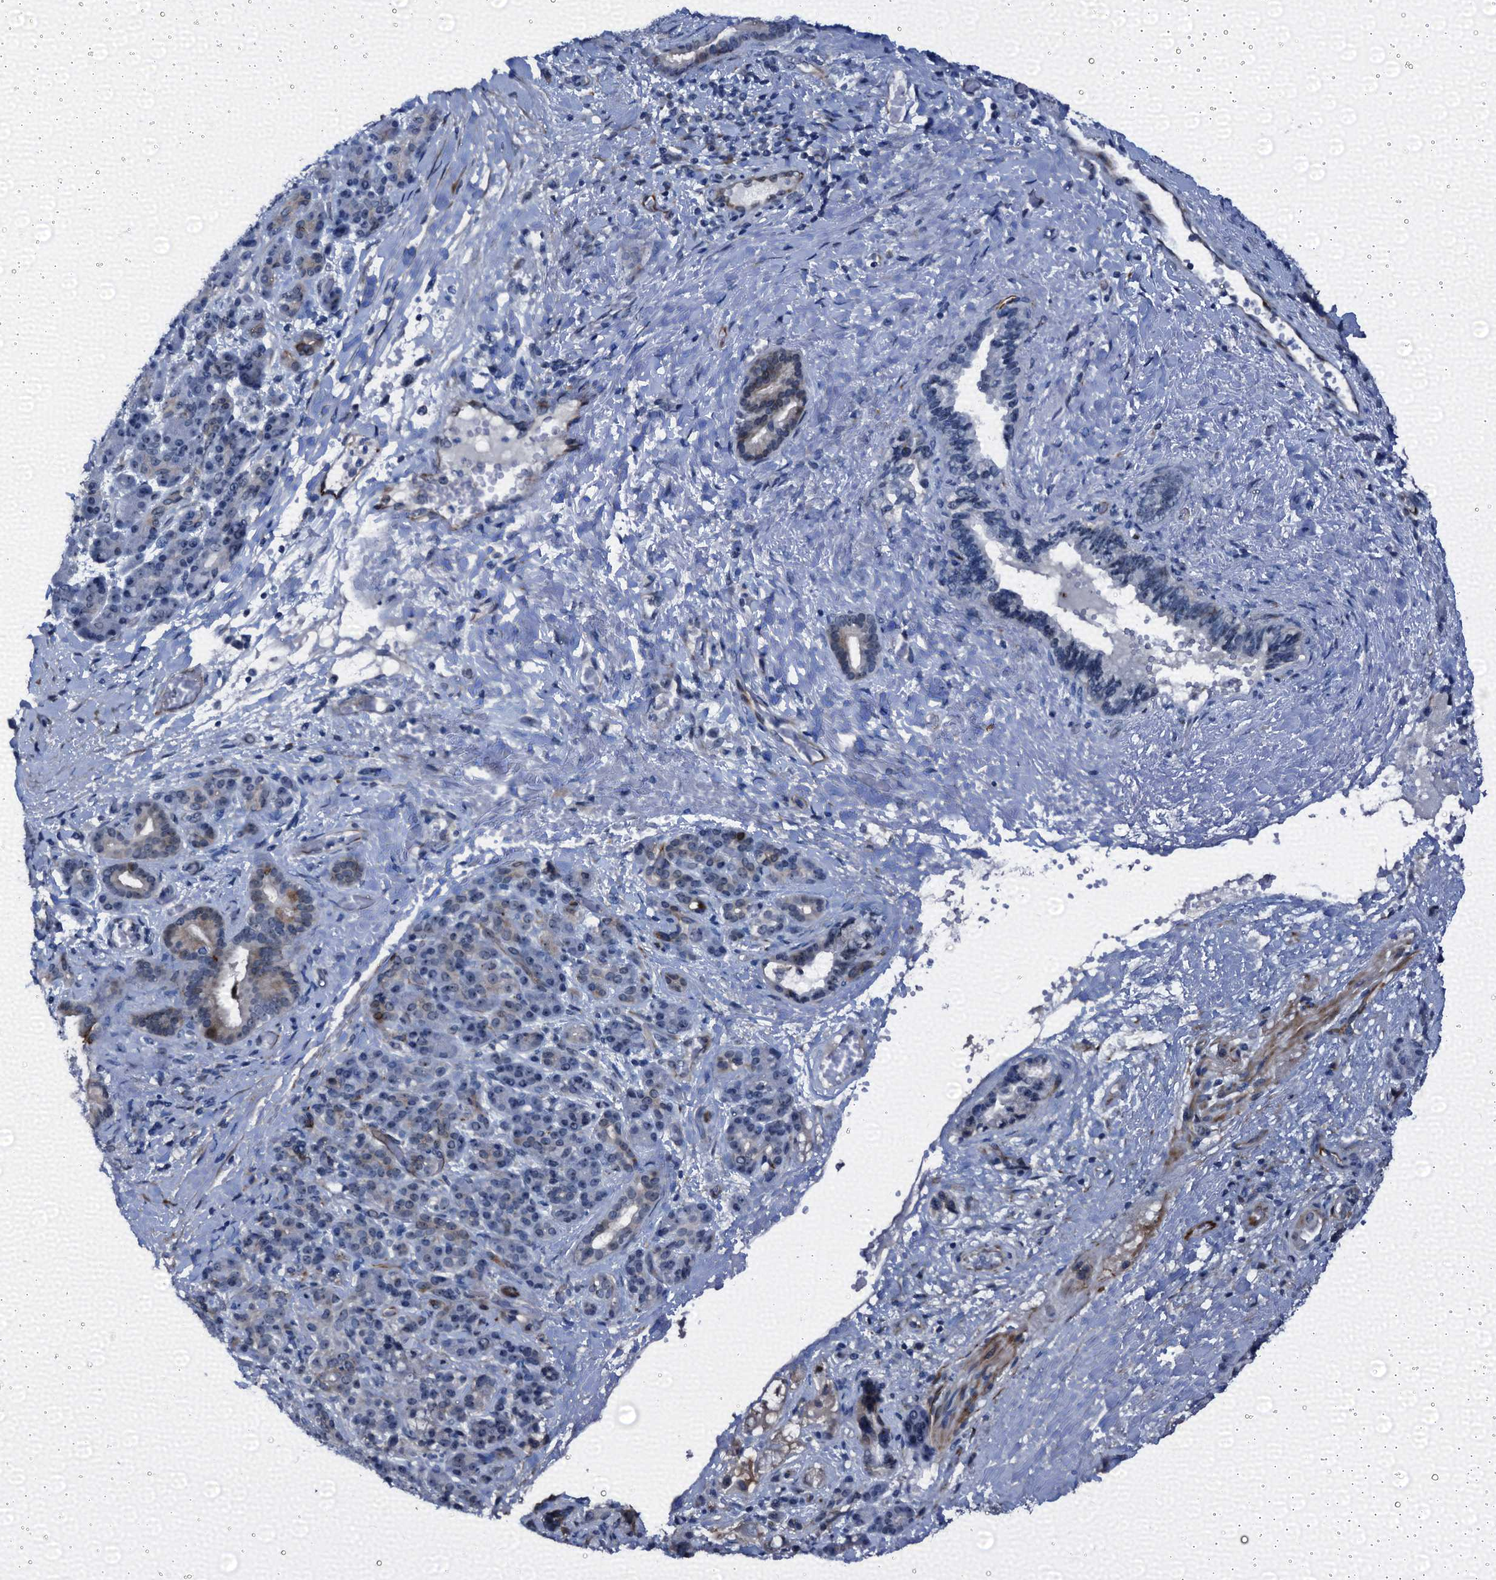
{"staining": {"intensity": "weak", "quantity": "<25%", "location": "cytoplasmic/membranous,nuclear"}, "tissue": "pancreatic cancer", "cell_type": "Tumor cells", "image_type": "cancer", "snomed": [{"axis": "morphology", "description": "Adenocarcinoma, NOS"}, {"axis": "topography", "description": "Pancreas"}], "caption": "Protein analysis of pancreatic cancer shows no significant expression in tumor cells.", "gene": "EMG1", "patient": {"sex": "male", "age": 59}}